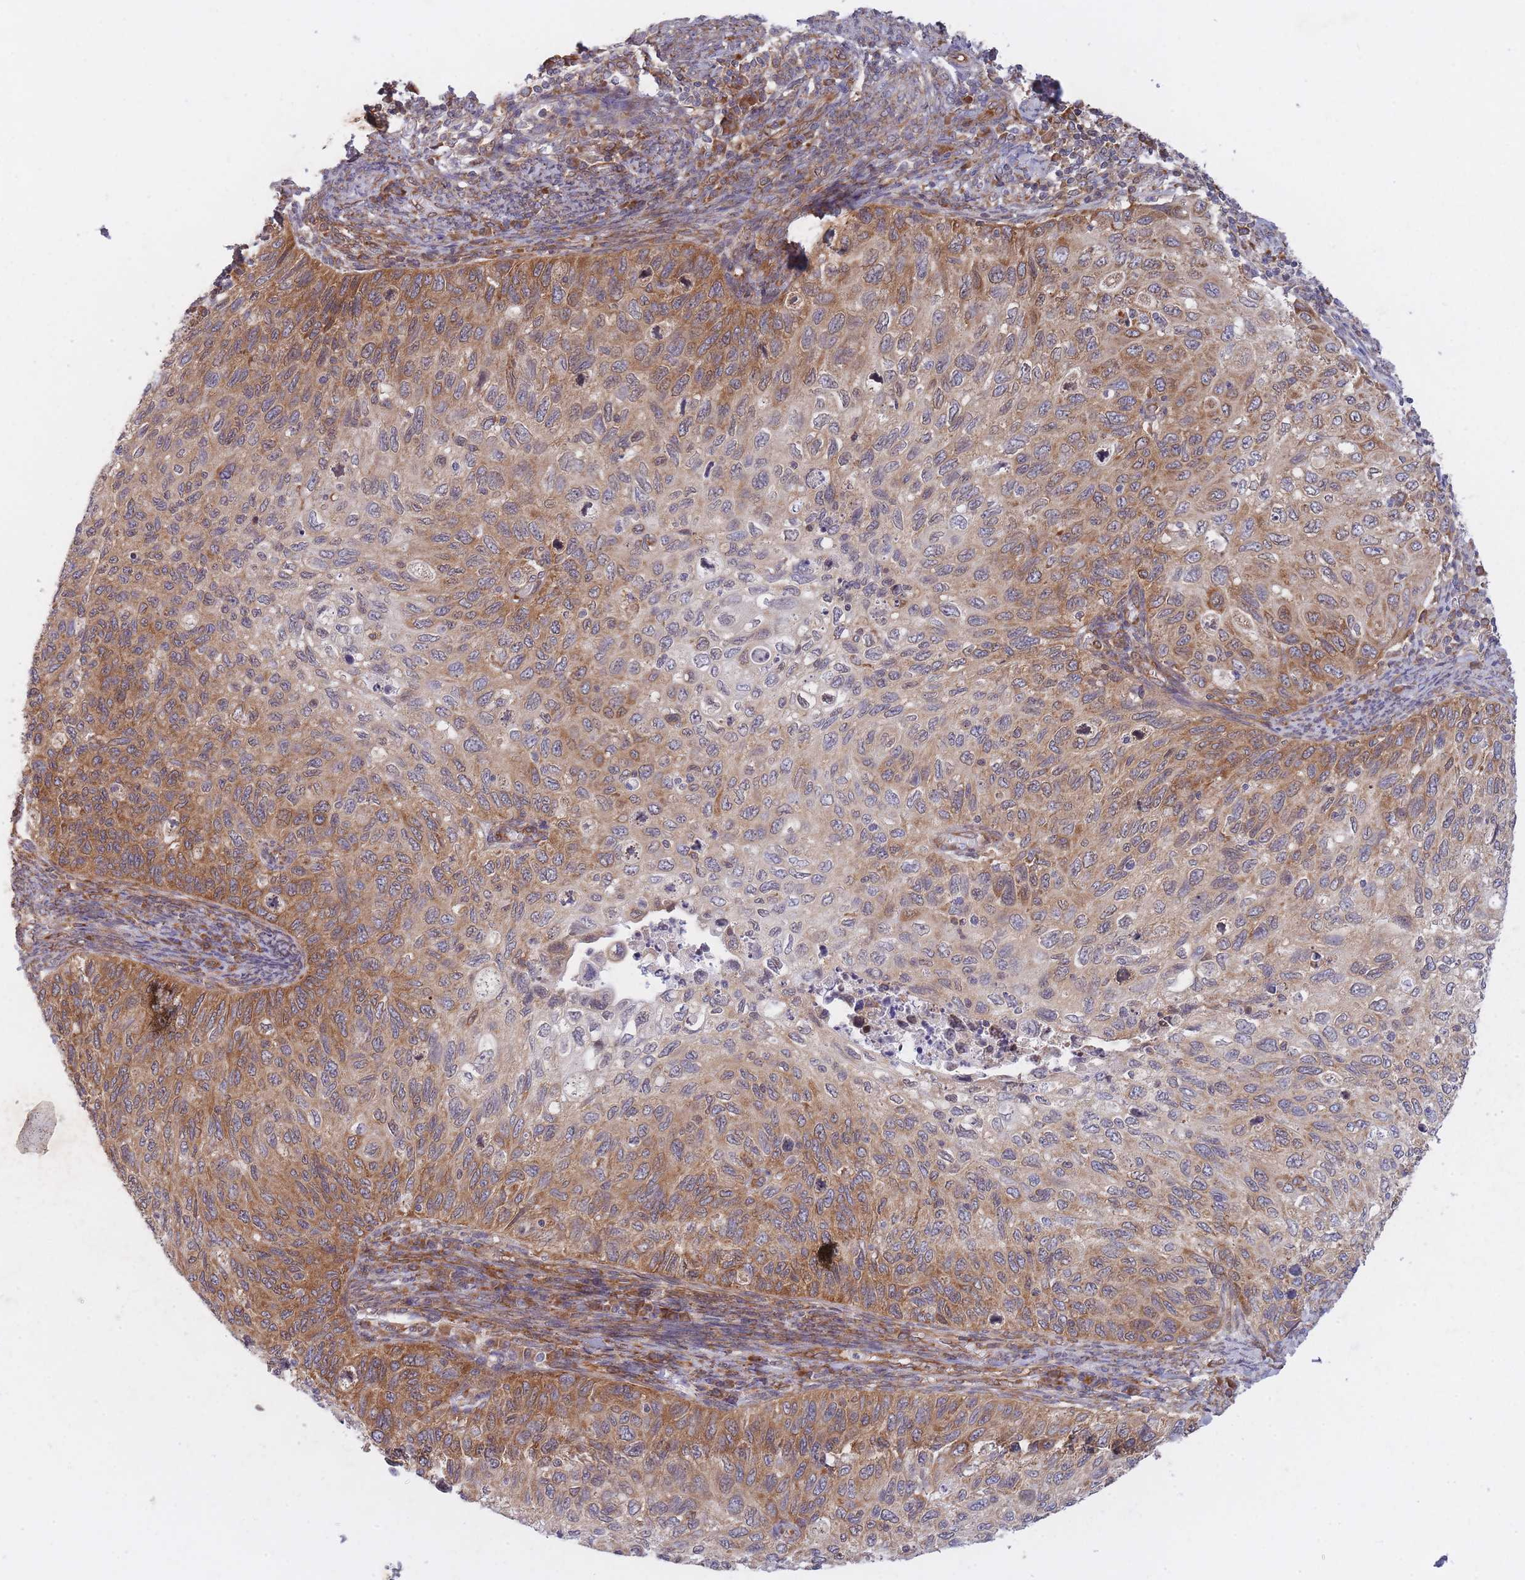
{"staining": {"intensity": "moderate", "quantity": ">75%", "location": "cytoplasmic/membranous"}, "tissue": "cervical cancer", "cell_type": "Tumor cells", "image_type": "cancer", "snomed": [{"axis": "morphology", "description": "Squamous cell carcinoma, NOS"}, {"axis": "topography", "description": "Cervix"}], "caption": "Immunohistochemistry (IHC) image of neoplastic tissue: cervical cancer stained using immunohistochemistry (IHC) demonstrates medium levels of moderate protein expression localized specifically in the cytoplasmic/membranous of tumor cells, appearing as a cytoplasmic/membranous brown color.", "gene": "CCDC124", "patient": {"sex": "female", "age": 70}}